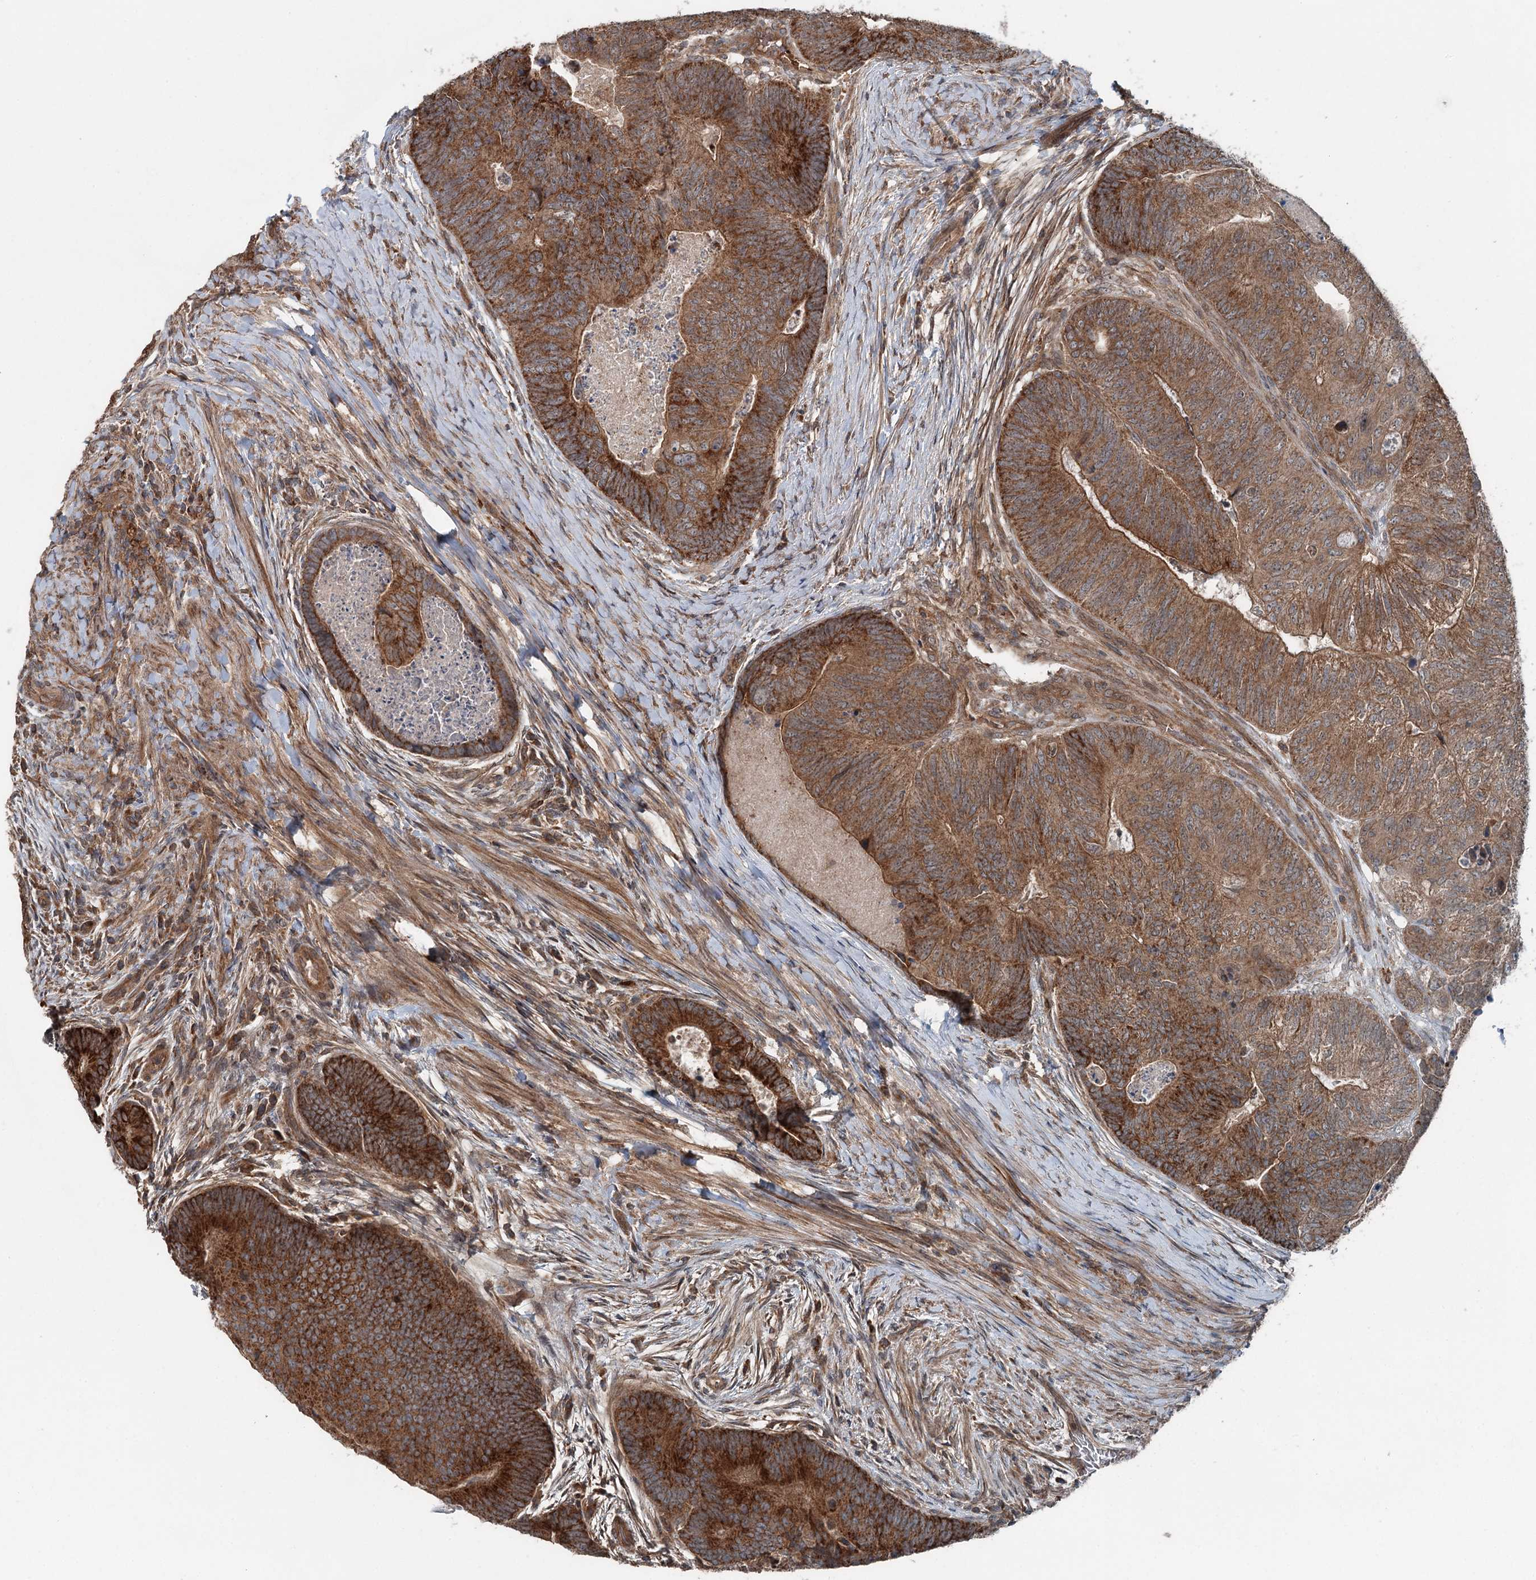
{"staining": {"intensity": "strong", "quantity": ">75%", "location": "cytoplasmic/membranous"}, "tissue": "colorectal cancer", "cell_type": "Tumor cells", "image_type": "cancer", "snomed": [{"axis": "morphology", "description": "Adenocarcinoma, NOS"}, {"axis": "topography", "description": "Colon"}], "caption": "Brown immunohistochemical staining in human colorectal cancer demonstrates strong cytoplasmic/membranous positivity in about >75% of tumor cells. Nuclei are stained in blue.", "gene": "SKIC3", "patient": {"sex": "female", "age": 67}}